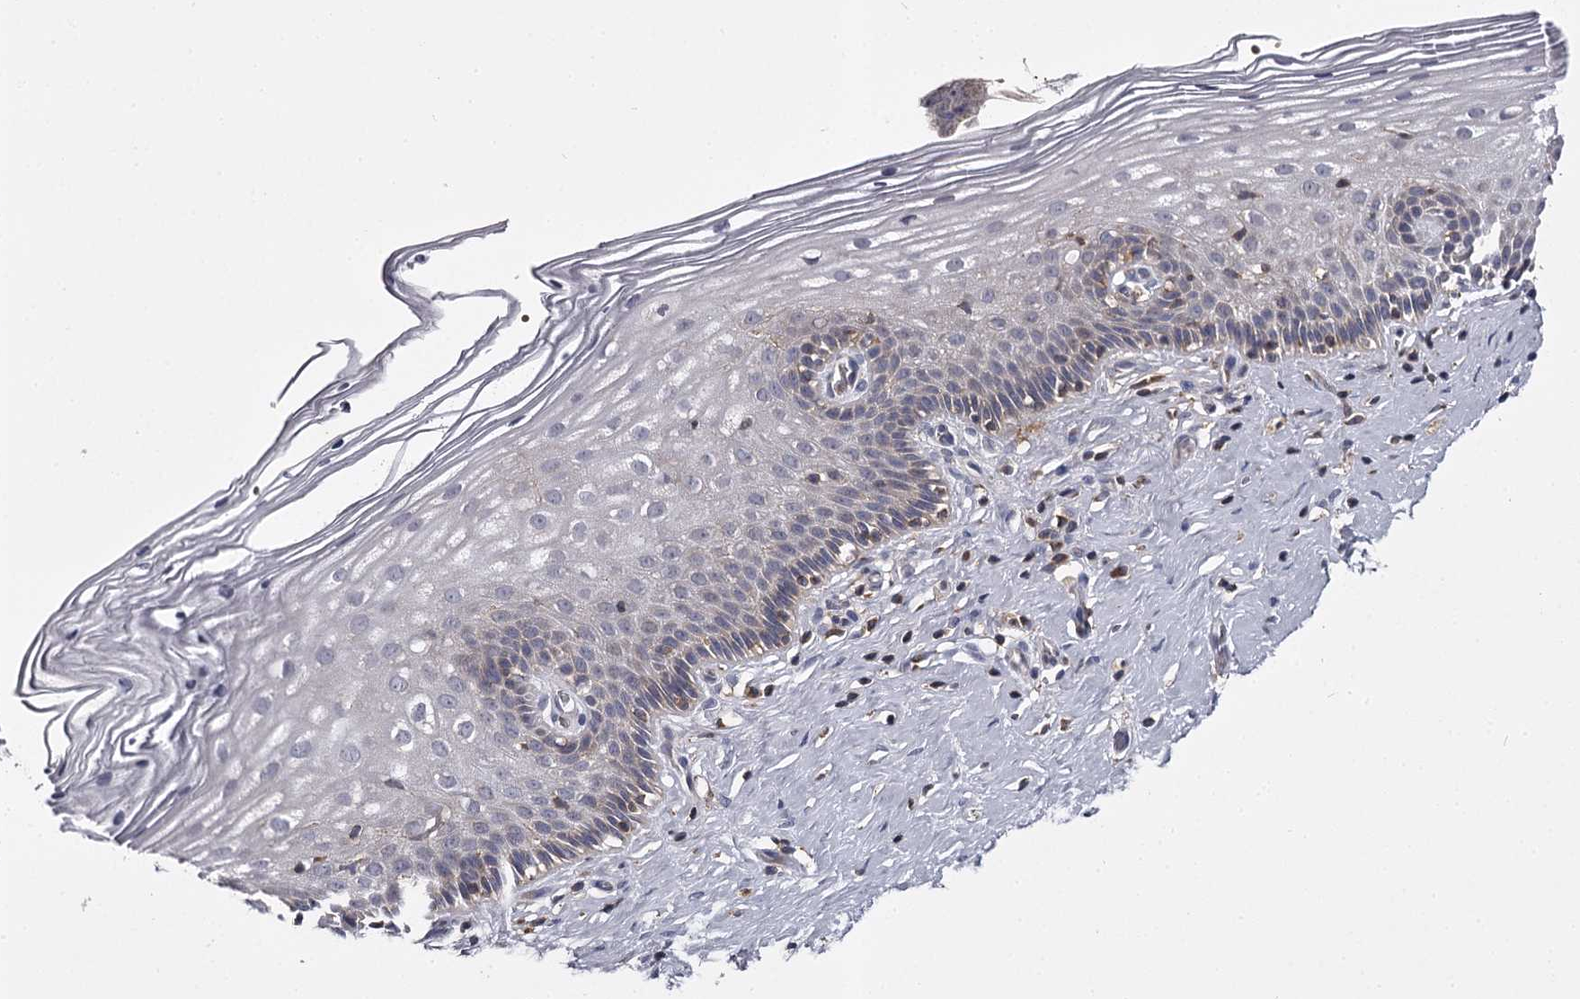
{"staining": {"intensity": "negative", "quantity": "none", "location": "none"}, "tissue": "cervix", "cell_type": "Glandular cells", "image_type": "normal", "snomed": [{"axis": "morphology", "description": "Normal tissue, NOS"}, {"axis": "topography", "description": "Cervix"}], "caption": "This is a histopathology image of IHC staining of benign cervix, which shows no expression in glandular cells. (DAB immunohistochemistry (IHC) with hematoxylin counter stain).", "gene": "RASSF6", "patient": {"sex": "female", "age": 33}}